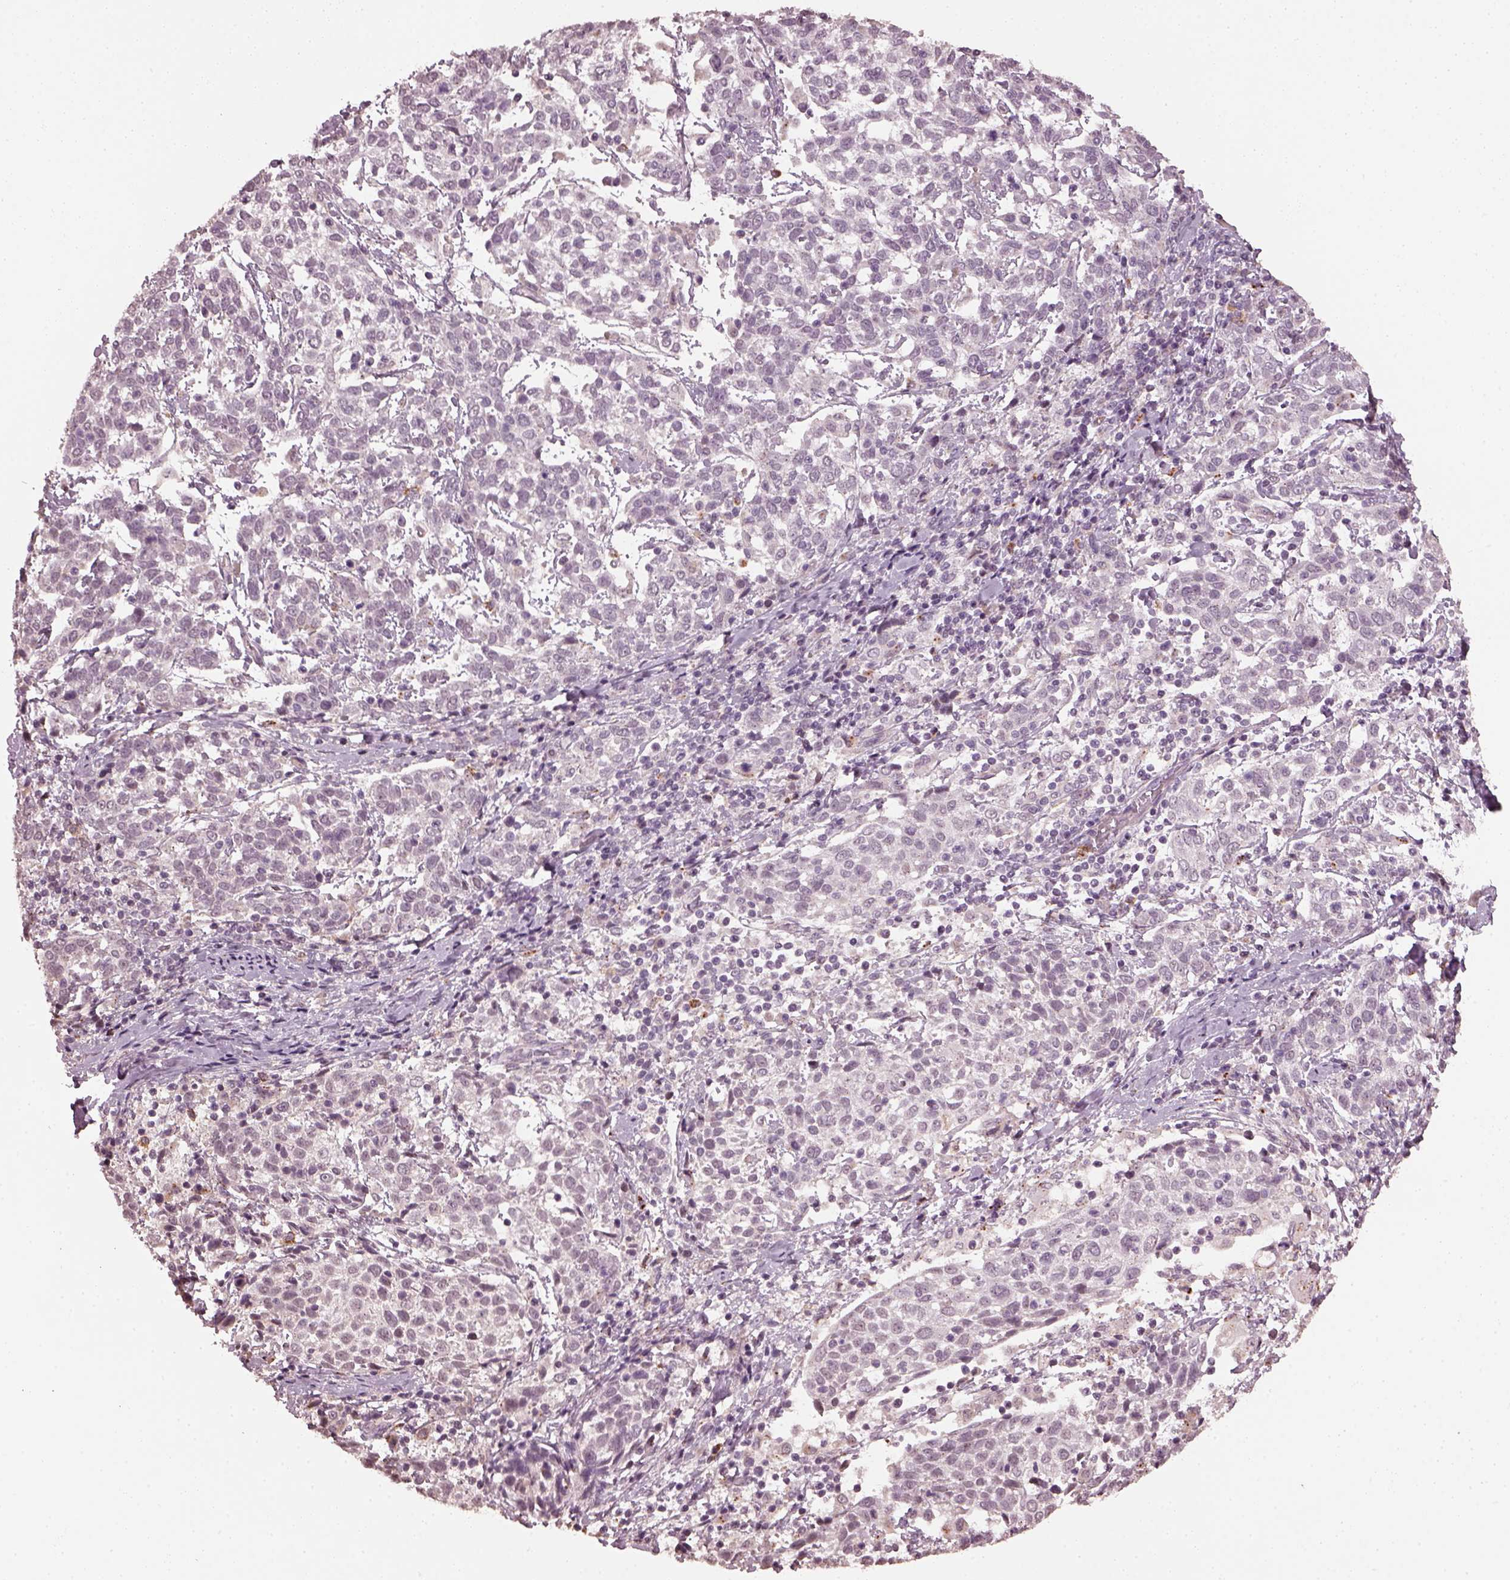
{"staining": {"intensity": "negative", "quantity": "none", "location": "none"}, "tissue": "cervical cancer", "cell_type": "Tumor cells", "image_type": "cancer", "snomed": [{"axis": "morphology", "description": "Squamous cell carcinoma, NOS"}, {"axis": "topography", "description": "Cervix"}], "caption": "High power microscopy histopathology image of an immunohistochemistry (IHC) histopathology image of cervical cancer, revealing no significant positivity in tumor cells.", "gene": "RUFY3", "patient": {"sex": "female", "age": 61}}